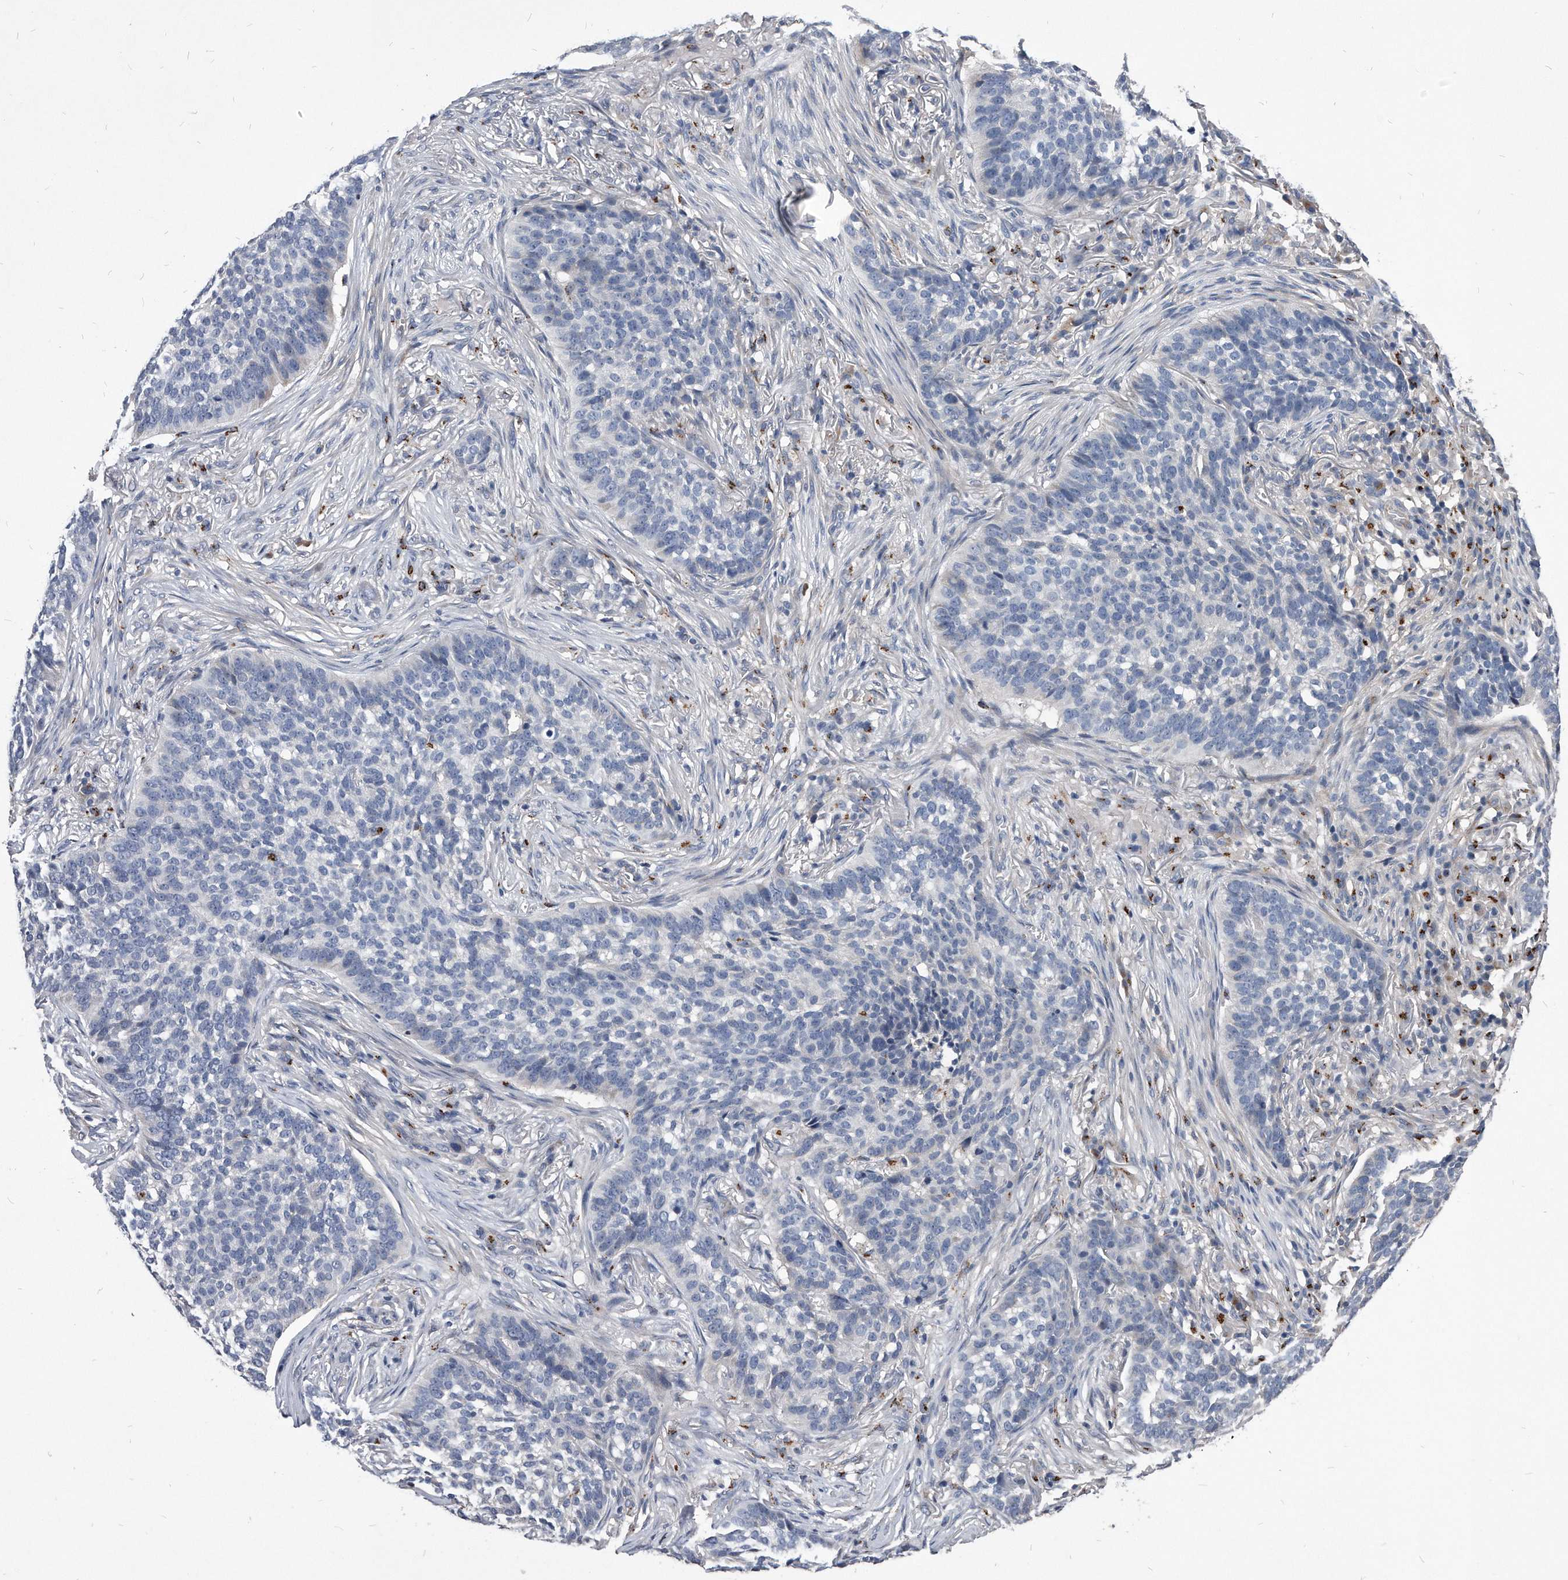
{"staining": {"intensity": "negative", "quantity": "none", "location": "none"}, "tissue": "skin cancer", "cell_type": "Tumor cells", "image_type": "cancer", "snomed": [{"axis": "morphology", "description": "Basal cell carcinoma"}, {"axis": "topography", "description": "Skin"}], "caption": "Protein analysis of skin basal cell carcinoma shows no significant expression in tumor cells.", "gene": "MGAT4A", "patient": {"sex": "male", "age": 85}}